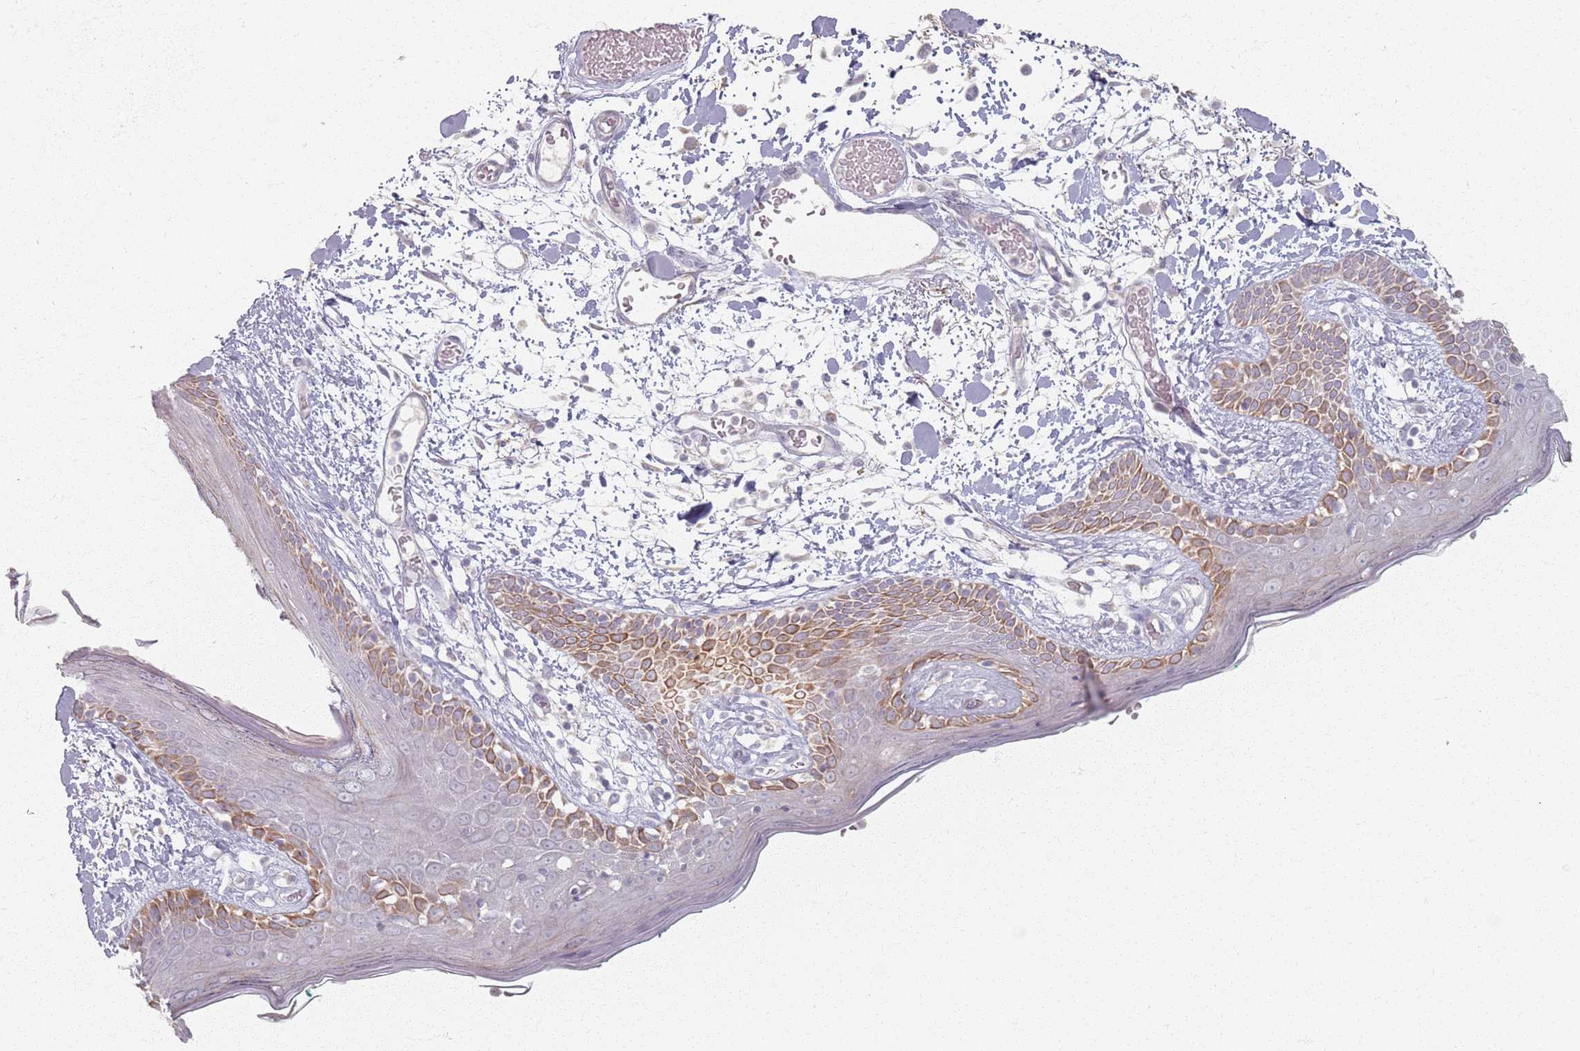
{"staining": {"intensity": "negative", "quantity": "none", "location": "none"}, "tissue": "skin", "cell_type": "Fibroblasts", "image_type": "normal", "snomed": [{"axis": "morphology", "description": "Normal tissue, NOS"}, {"axis": "topography", "description": "Skin"}], "caption": "Immunohistochemistry (IHC) of normal human skin displays no staining in fibroblasts. Brightfield microscopy of immunohistochemistry stained with DAB (3,3'-diaminobenzidine) (brown) and hematoxylin (blue), captured at high magnification.", "gene": "PKD2L2", "patient": {"sex": "male", "age": 79}}